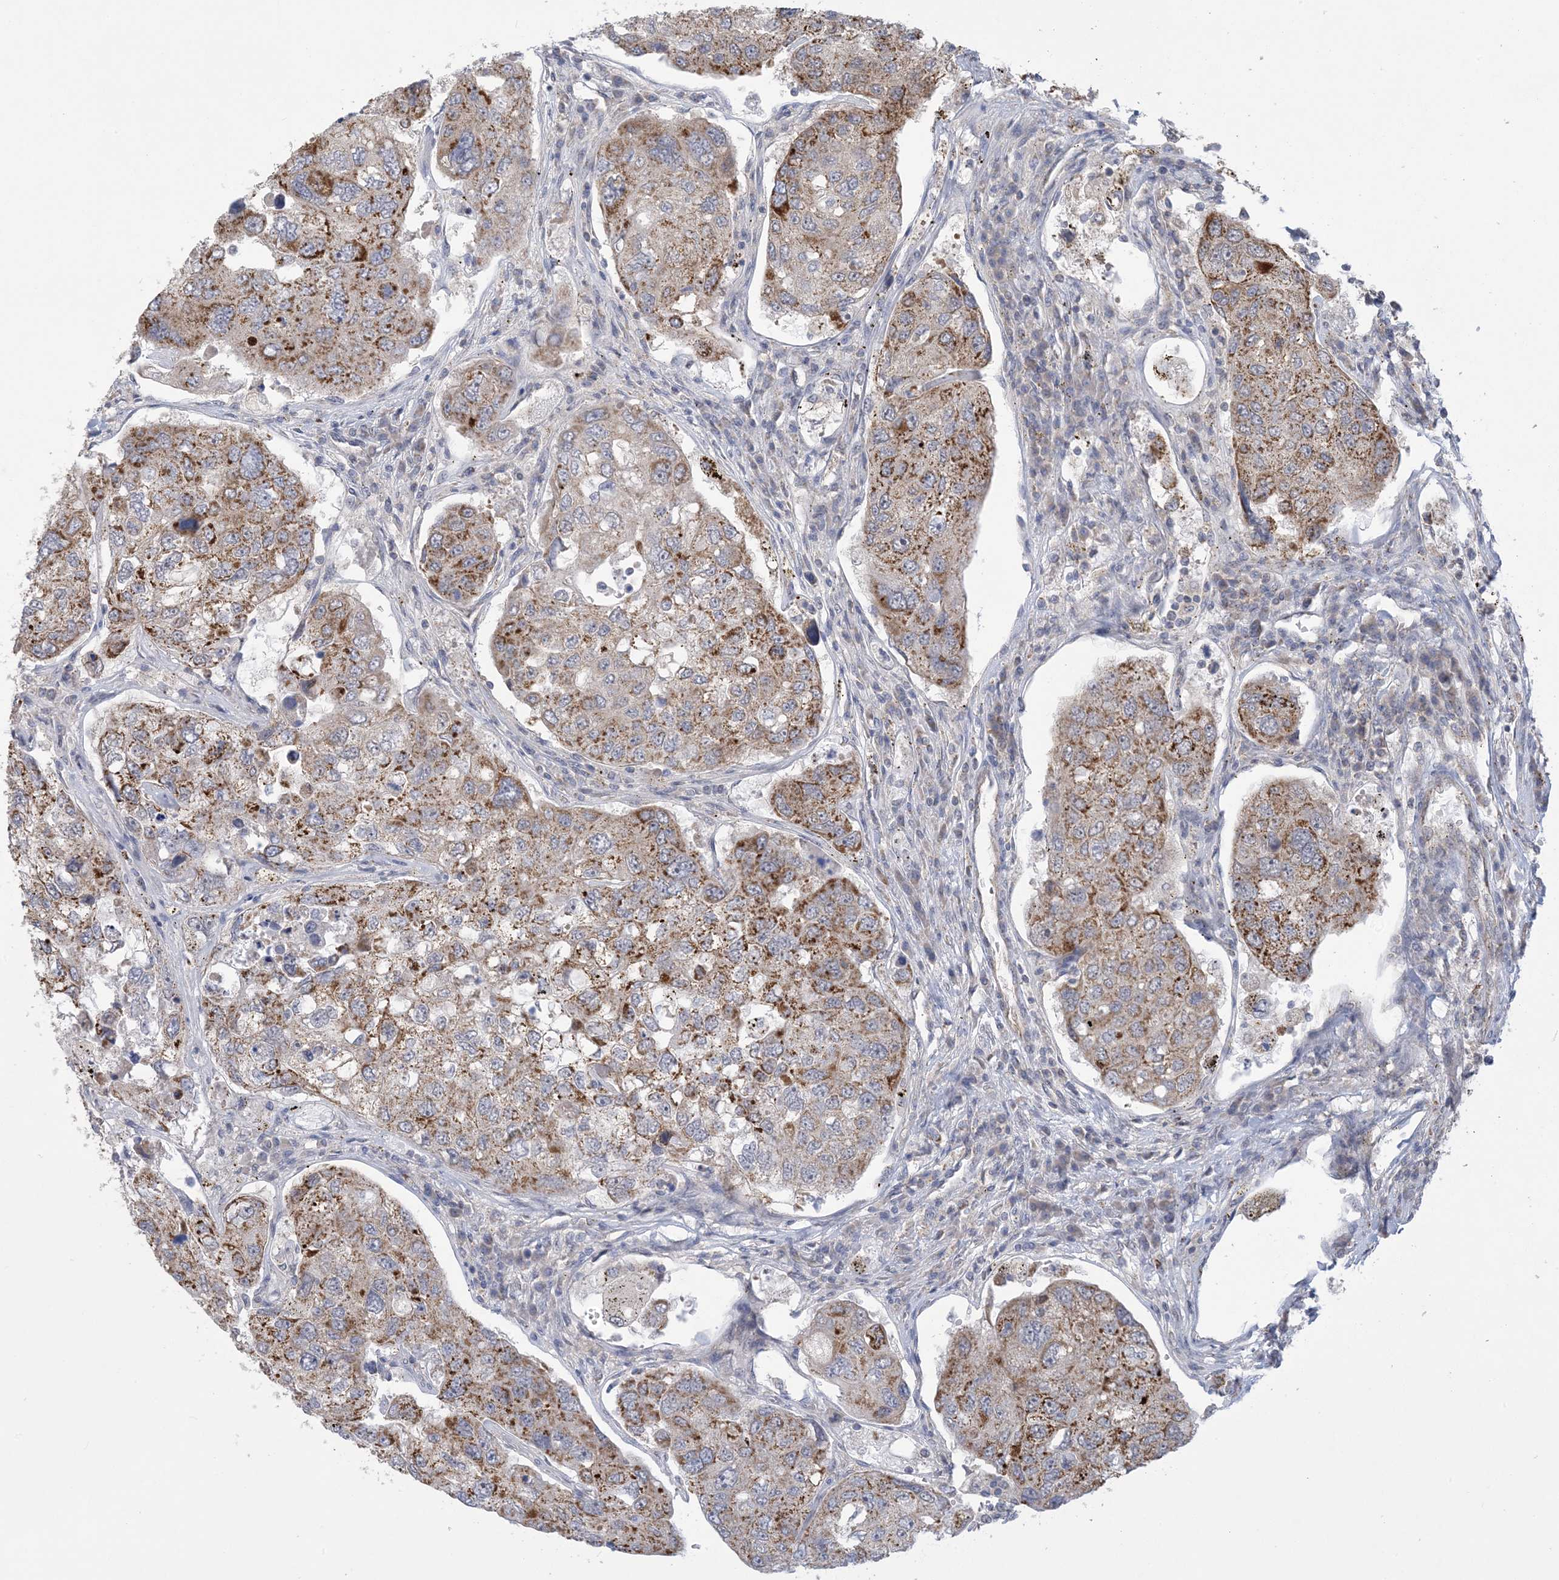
{"staining": {"intensity": "moderate", "quantity": ">75%", "location": "cytoplasmic/membranous"}, "tissue": "urothelial cancer", "cell_type": "Tumor cells", "image_type": "cancer", "snomed": [{"axis": "morphology", "description": "Urothelial carcinoma, High grade"}, {"axis": "topography", "description": "Lymph node"}, {"axis": "topography", "description": "Urinary bladder"}], "caption": "About >75% of tumor cells in human urothelial cancer exhibit moderate cytoplasmic/membranous protein expression as visualized by brown immunohistochemical staining.", "gene": "TRMT10C", "patient": {"sex": "male", "age": 51}}